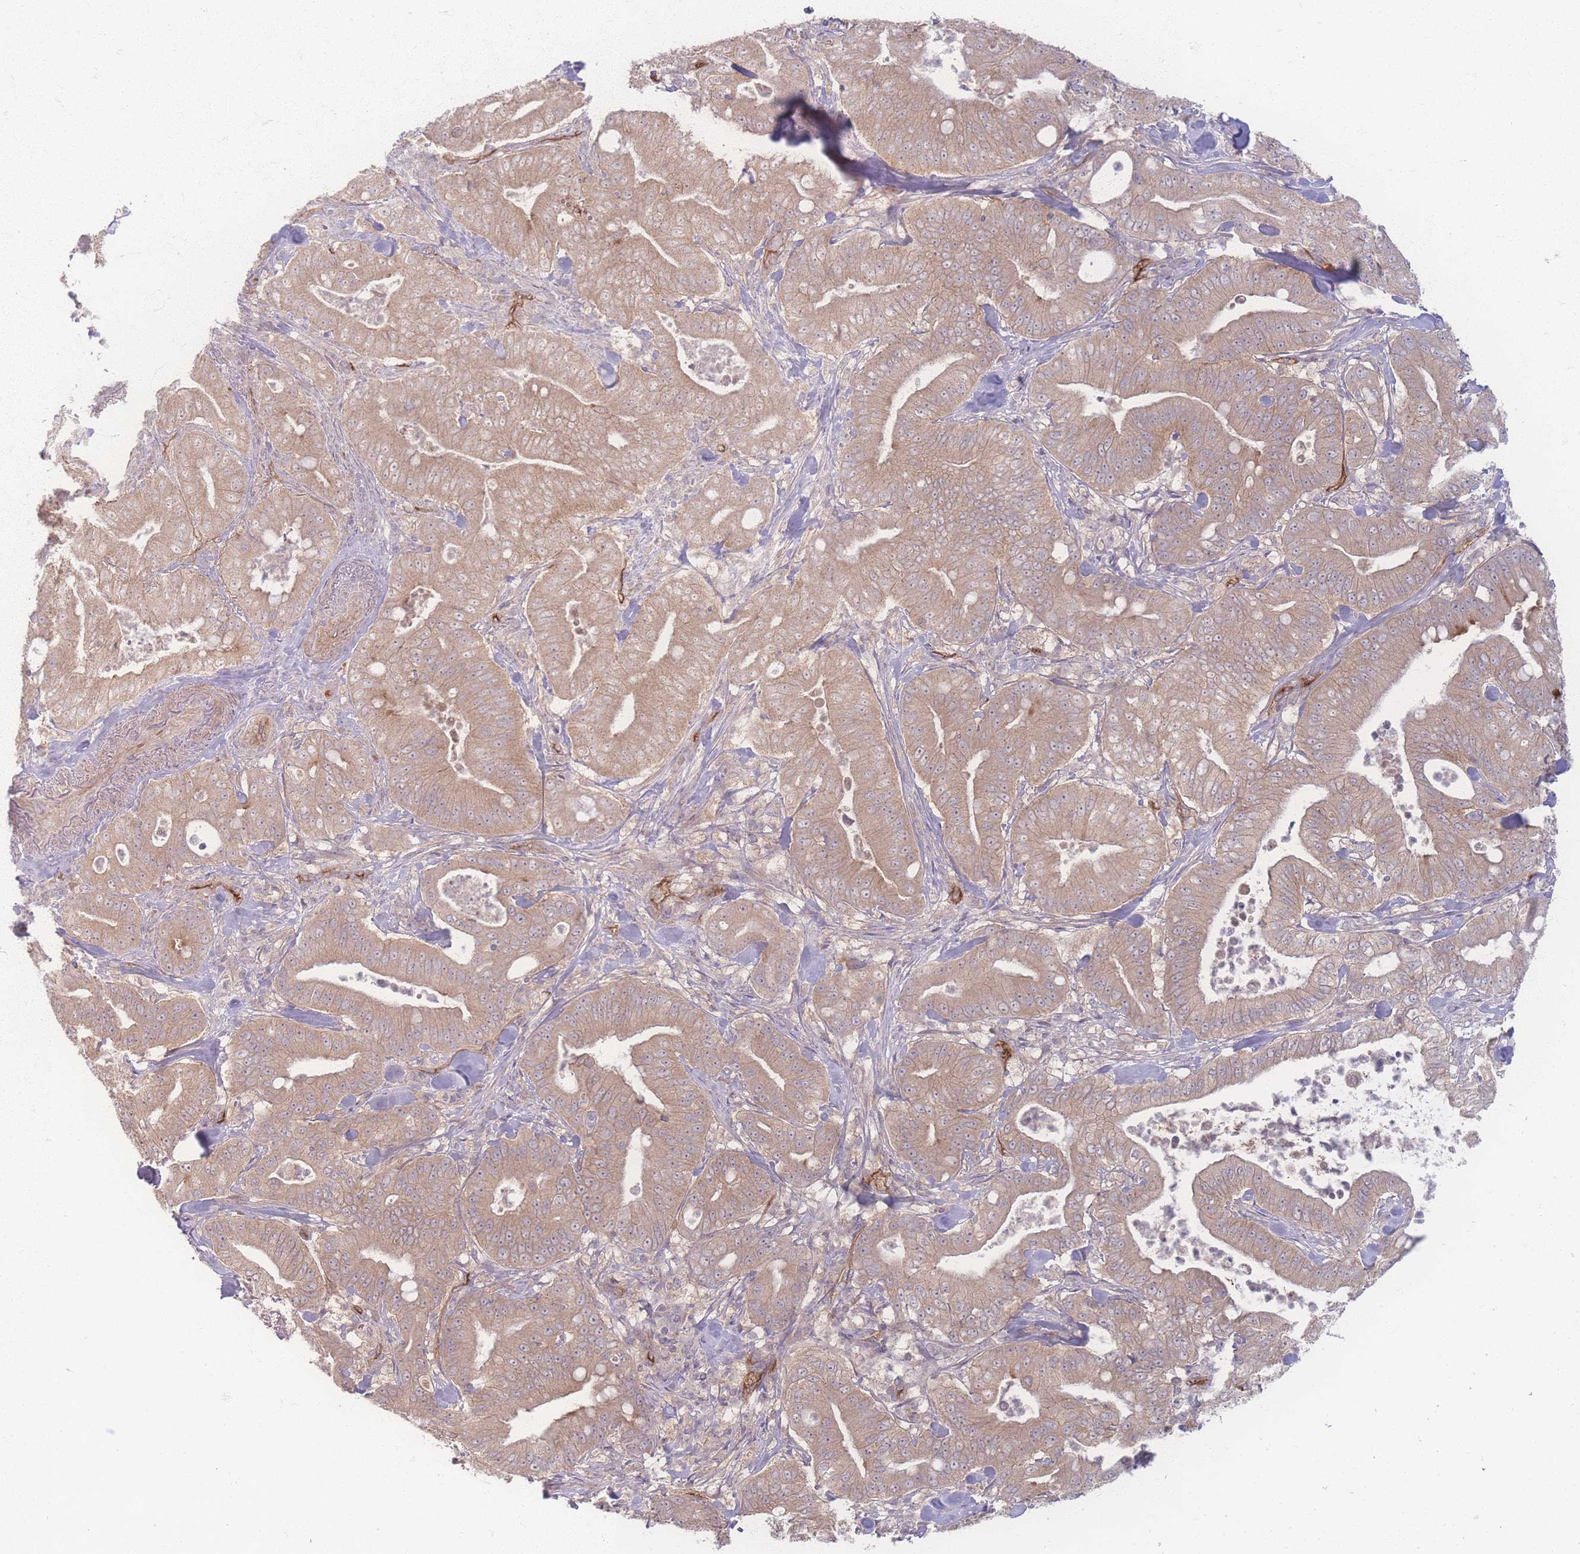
{"staining": {"intensity": "weak", "quantity": ">75%", "location": "cytoplasmic/membranous"}, "tissue": "pancreatic cancer", "cell_type": "Tumor cells", "image_type": "cancer", "snomed": [{"axis": "morphology", "description": "Adenocarcinoma, NOS"}, {"axis": "topography", "description": "Pancreas"}], "caption": "Immunohistochemical staining of human pancreatic adenocarcinoma shows low levels of weak cytoplasmic/membranous protein positivity in about >75% of tumor cells.", "gene": "INSR", "patient": {"sex": "male", "age": 71}}